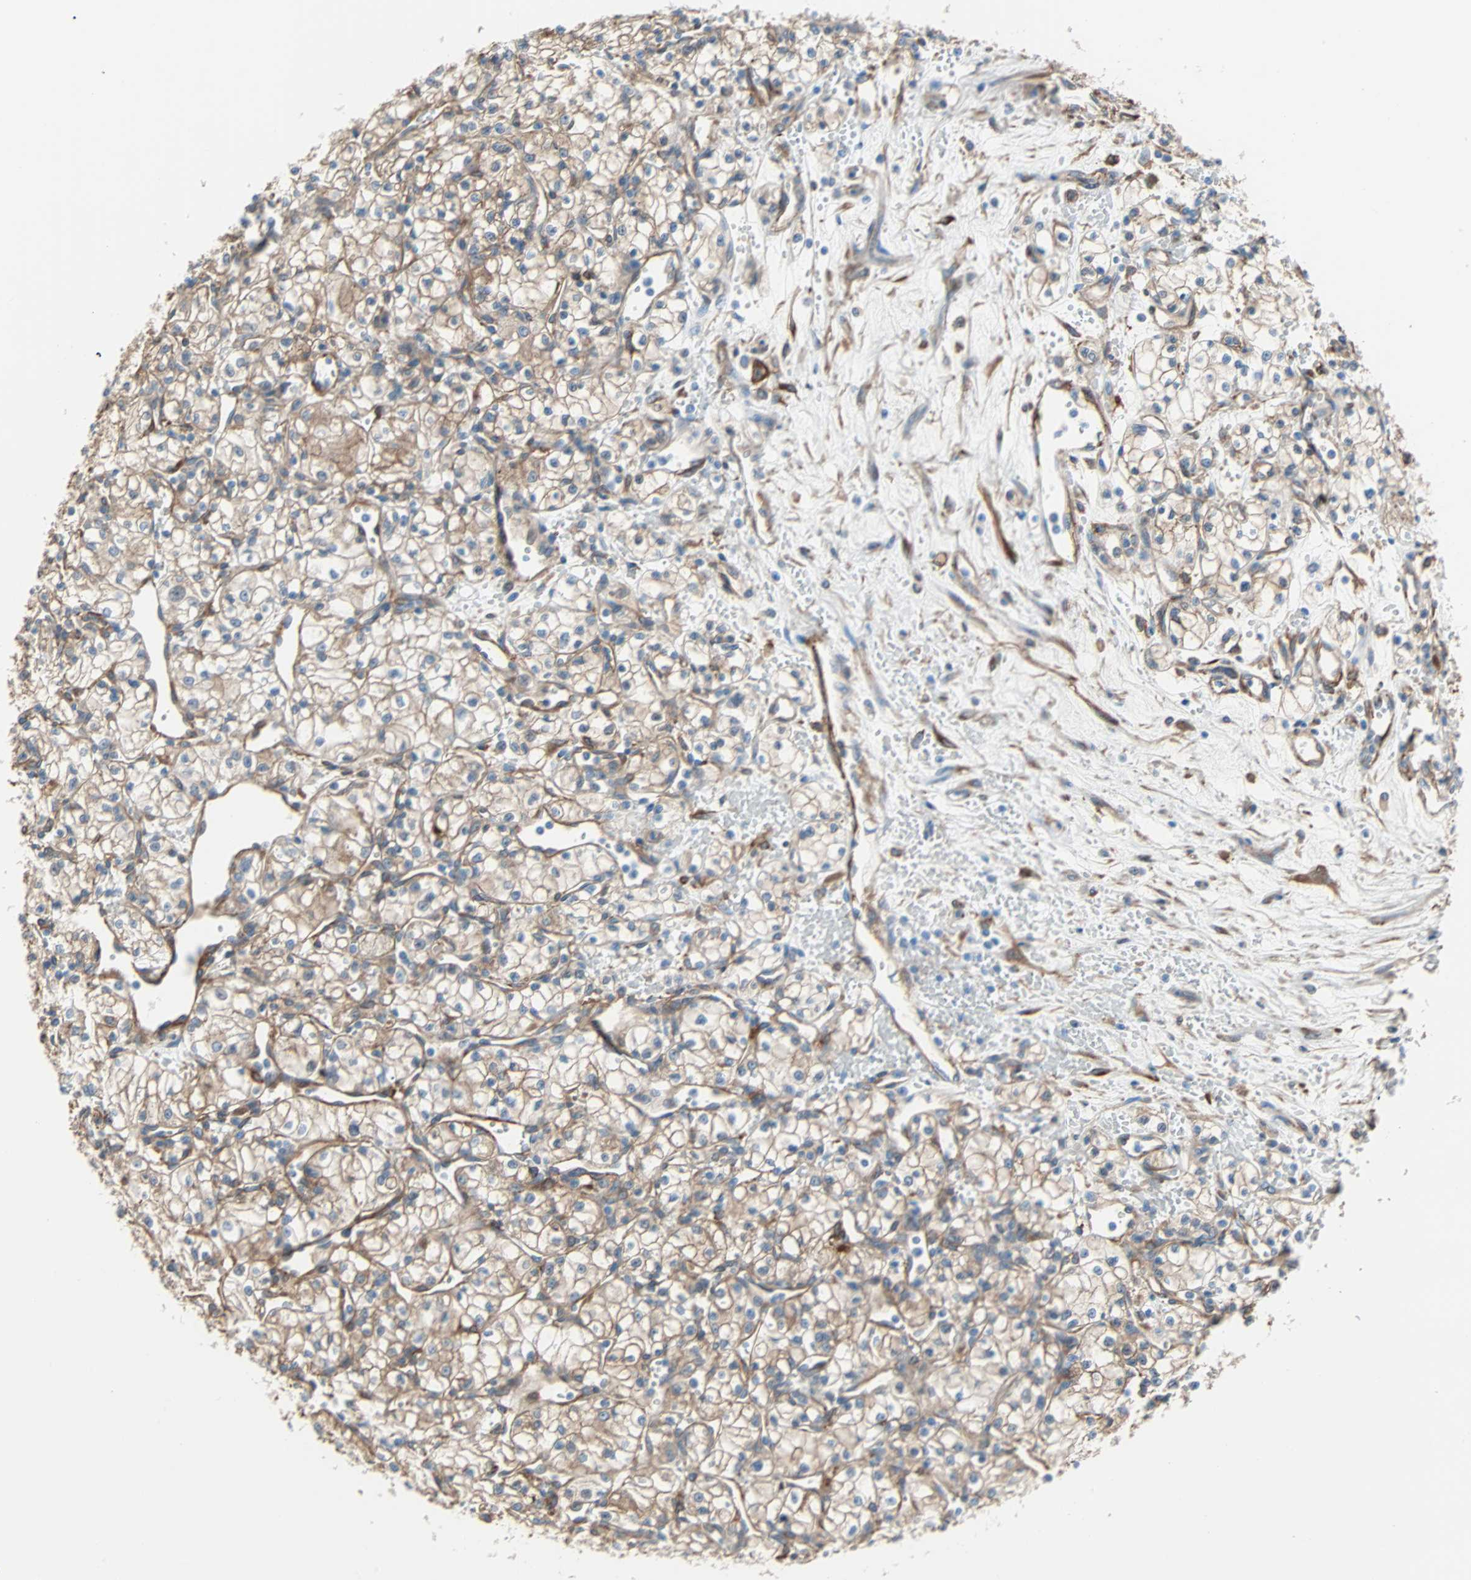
{"staining": {"intensity": "weak", "quantity": ">75%", "location": "cytoplasmic/membranous"}, "tissue": "renal cancer", "cell_type": "Tumor cells", "image_type": "cancer", "snomed": [{"axis": "morphology", "description": "Normal tissue, NOS"}, {"axis": "morphology", "description": "Adenocarcinoma, NOS"}, {"axis": "topography", "description": "Kidney"}], "caption": "Tumor cells exhibit low levels of weak cytoplasmic/membranous staining in approximately >75% of cells in human renal adenocarcinoma.", "gene": "EPB41L2", "patient": {"sex": "male", "age": 59}}